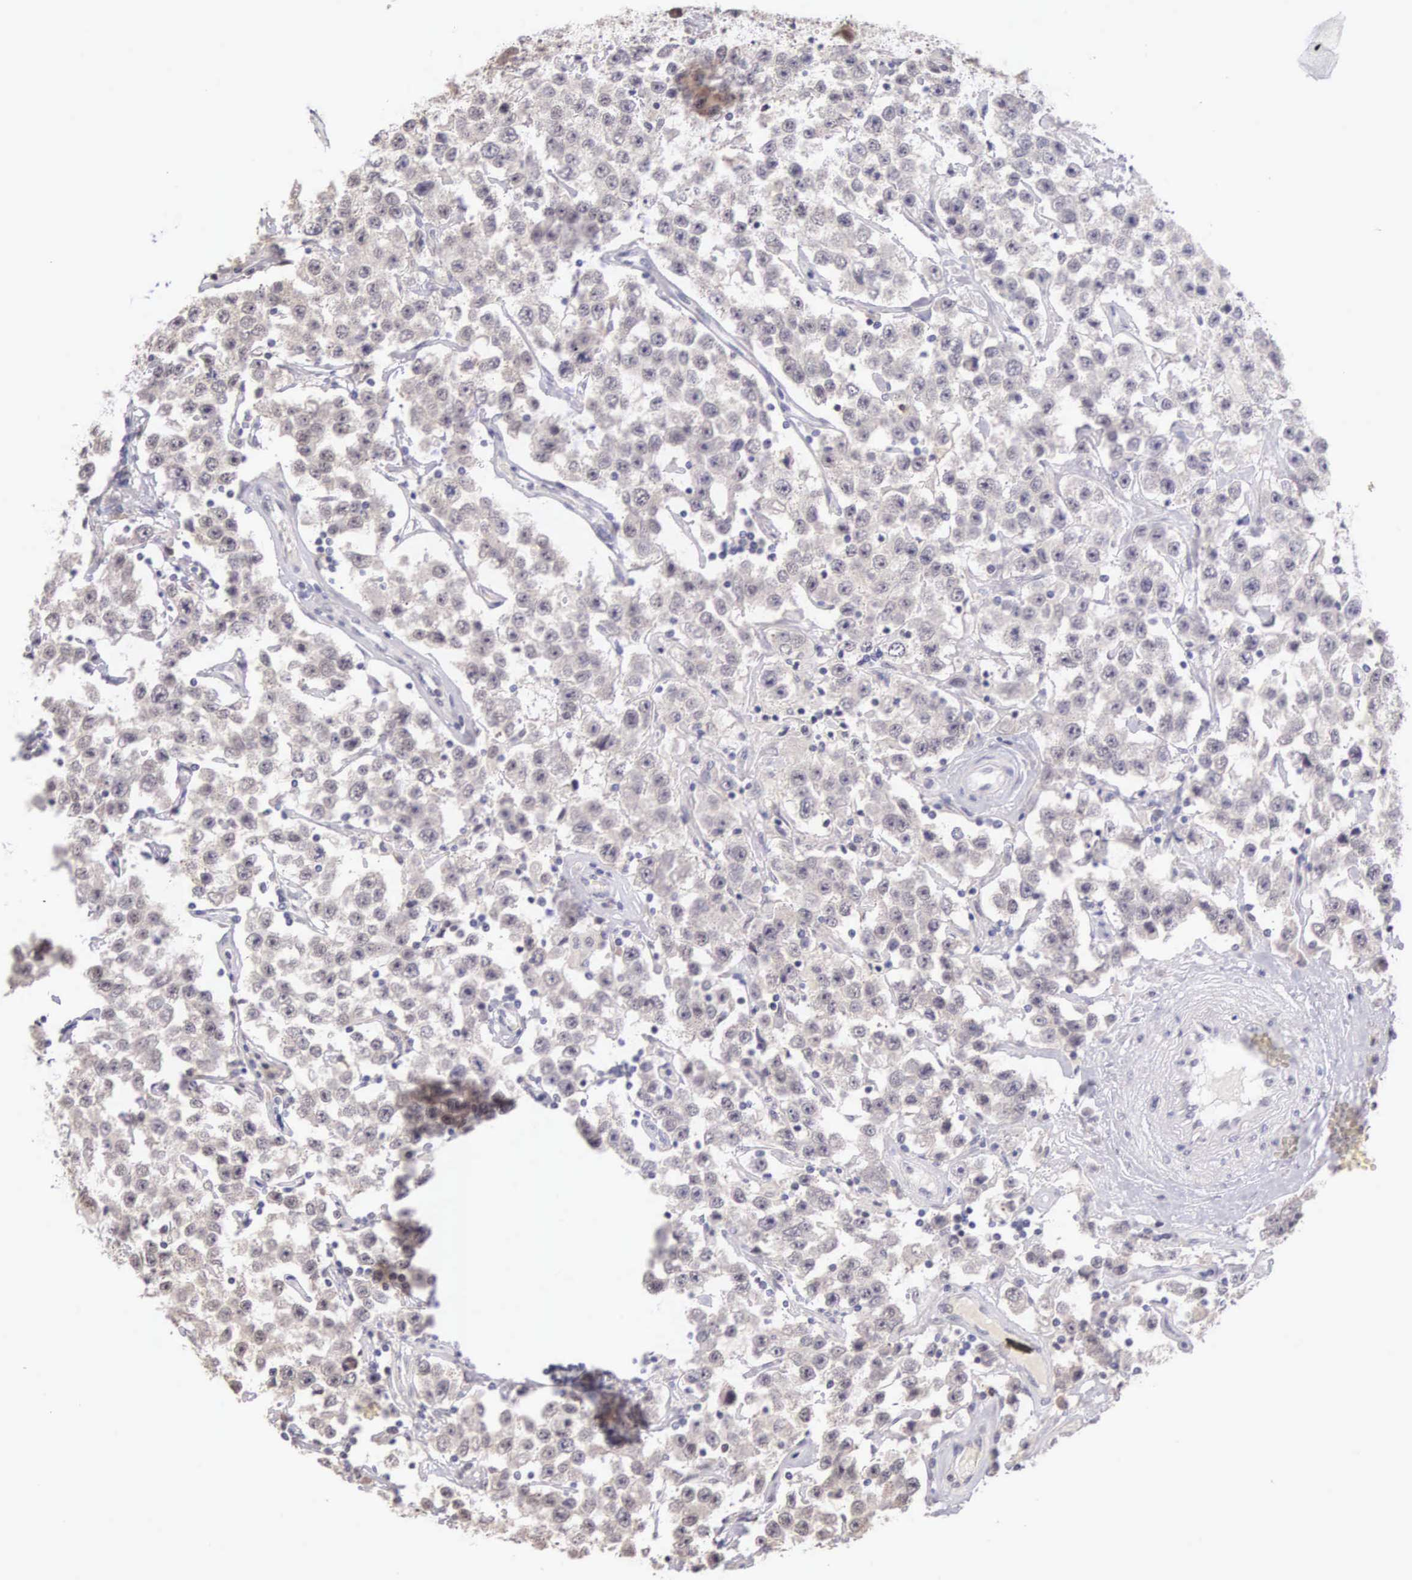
{"staining": {"intensity": "weak", "quantity": "<25%", "location": "nuclear"}, "tissue": "testis cancer", "cell_type": "Tumor cells", "image_type": "cancer", "snomed": [{"axis": "morphology", "description": "Seminoma, NOS"}, {"axis": "topography", "description": "Testis"}], "caption": "An image of testis cancer (seminoma) stained for a protein reveals no brown staining in tumor cells.", "gene": "HMGXB4", "patient": {"sex": "male", "age": 52}}